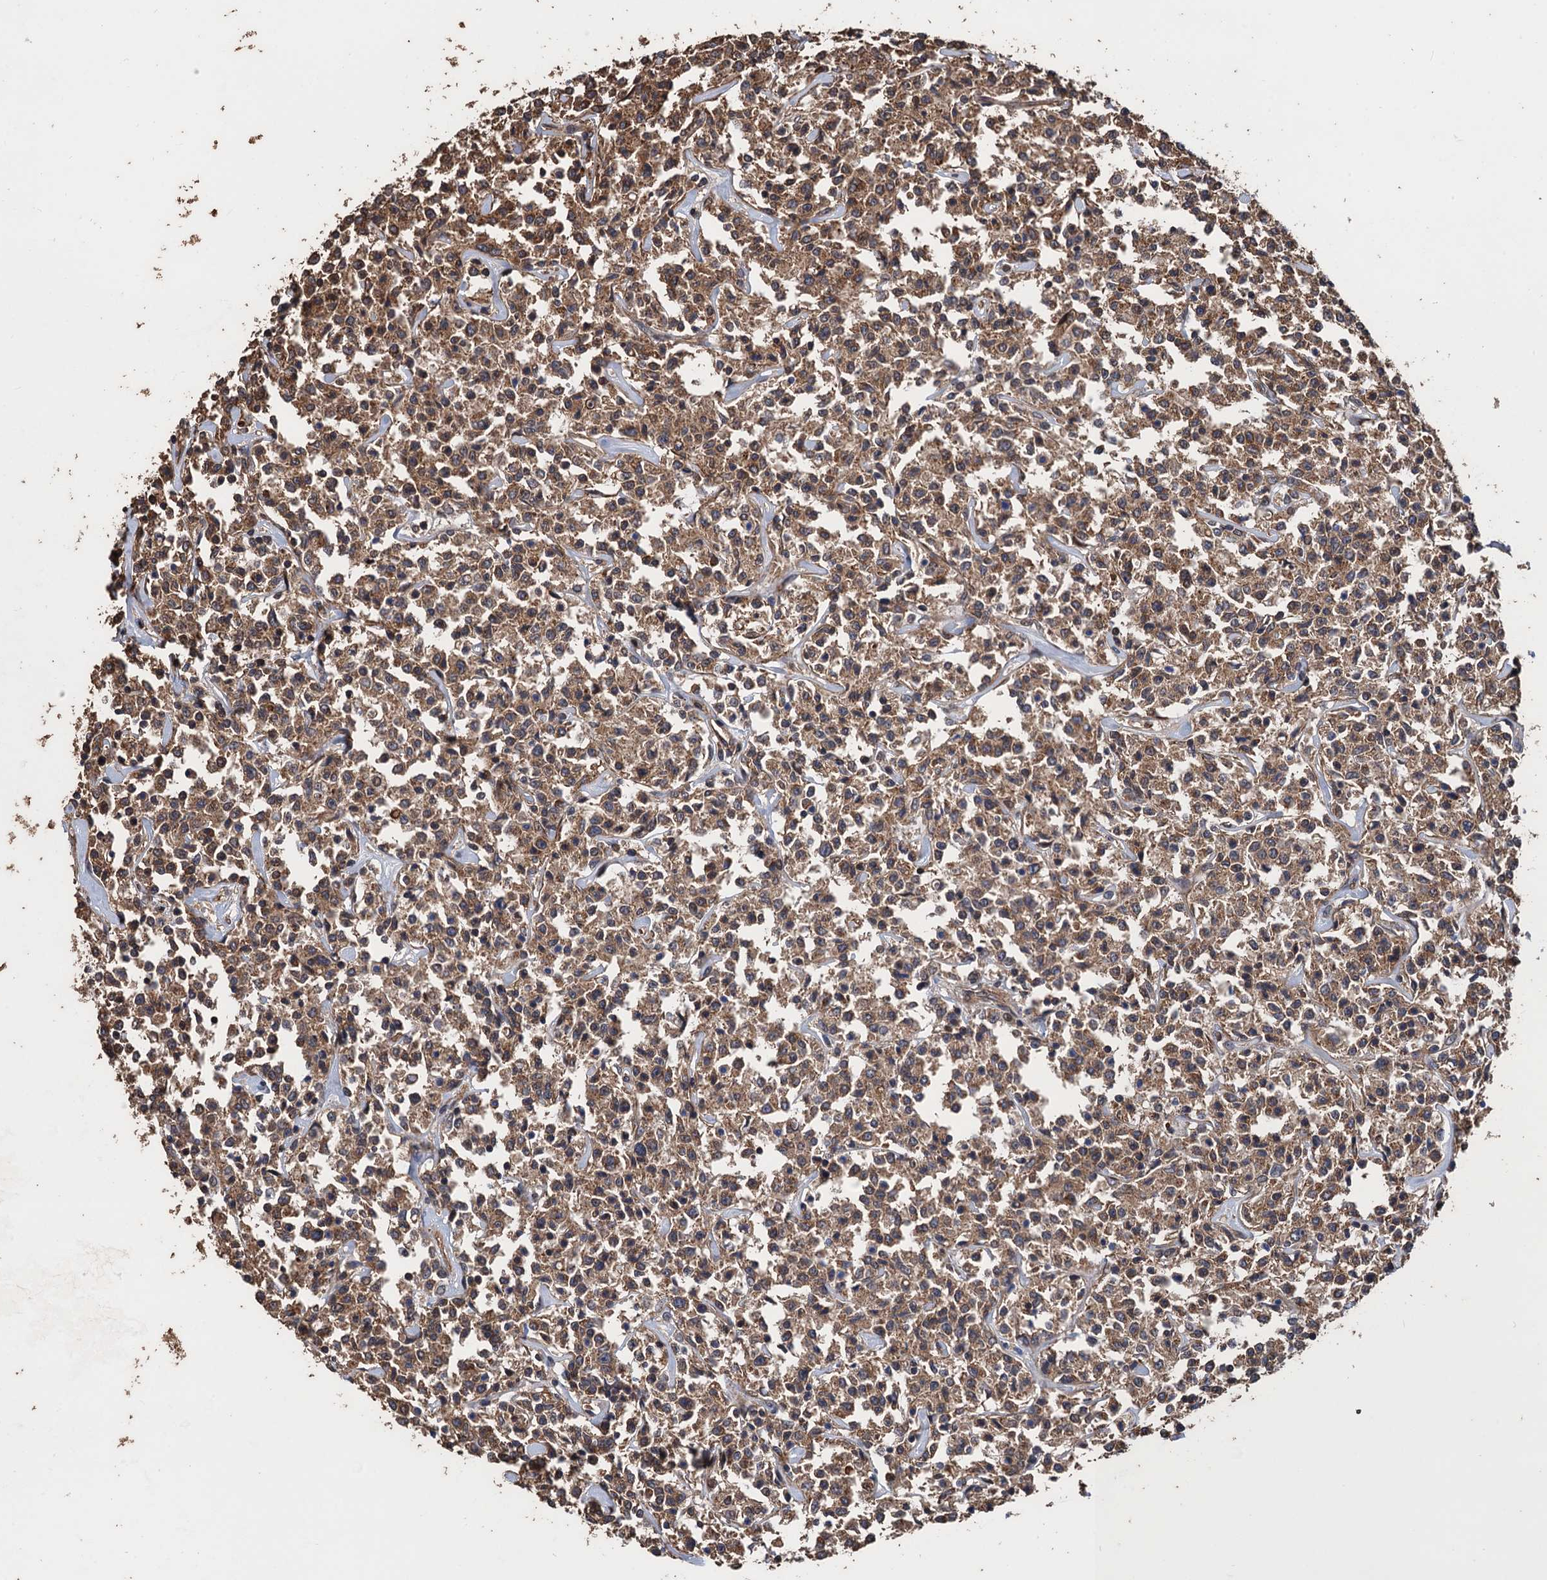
{"staining": {"intensity": "moderate", "quantity": ">75%", "location": "cytoplasmic/membranous"}, "tissue": "lymphoma", "cell_type": "Tumor cells", "image_type": "cancer", "snomed": [{"axis": "morphology", "description": "Malignant lymphoma, non-Hodgkin's type, Low grade"}, {"axis": "topography", "description": "Small intestine"}], "caption": "Immunohistochemical staining of lymphoma exhibits moderate cytoplasmic/membranous protein expression in approximately >75% of tumor cells.", "gene": "PPP4R1", "patient": {"sex": "female", "age": 59}}